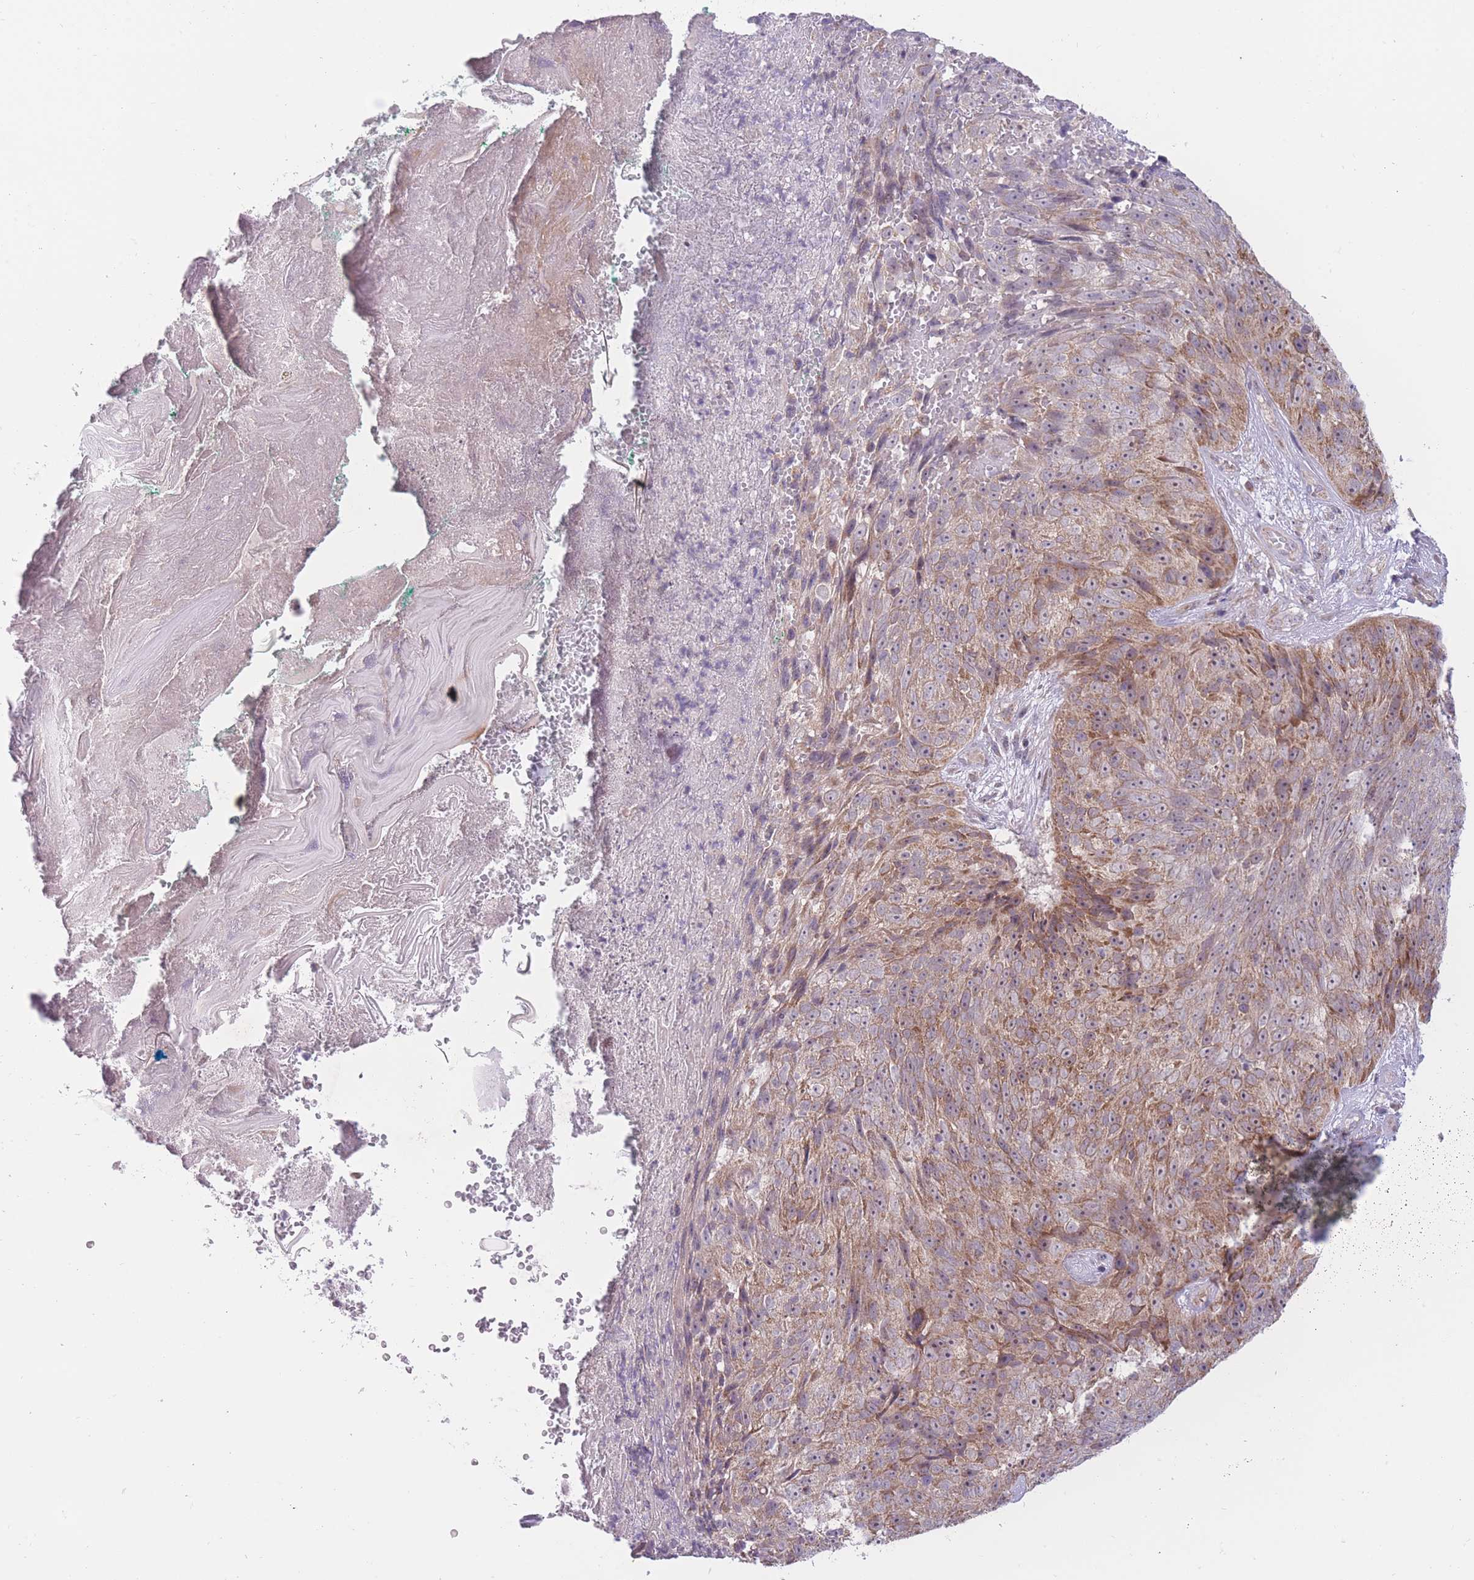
{"staining": {"intensity": "moderate", "quantity": ">75%", "location": "cytoplasmic/membranous,nuclear"}, "tissue": "skin cancer", "cell_type": "Tumor cells", "image_type": "cancer", "snomed": [{"axis": "morphology", "description": "Squamous cell carcinoma, NOS"}, {"axis": "topography", "description": "Skin"}], "caption": "Immunohistochemical staining of skin cancer shows medium levels of moderate cytoplasmic/membranous and nuclear protein expression in about >75% of tumor cells. The staining was performed using DAB (3,3'-diaminobenzidine), with brown indicating positive protein expression. Nuclei are stained blue with hematoxylin.", "gene": "MRPS18C", "patient": {"sex": "female", "age": 87}}